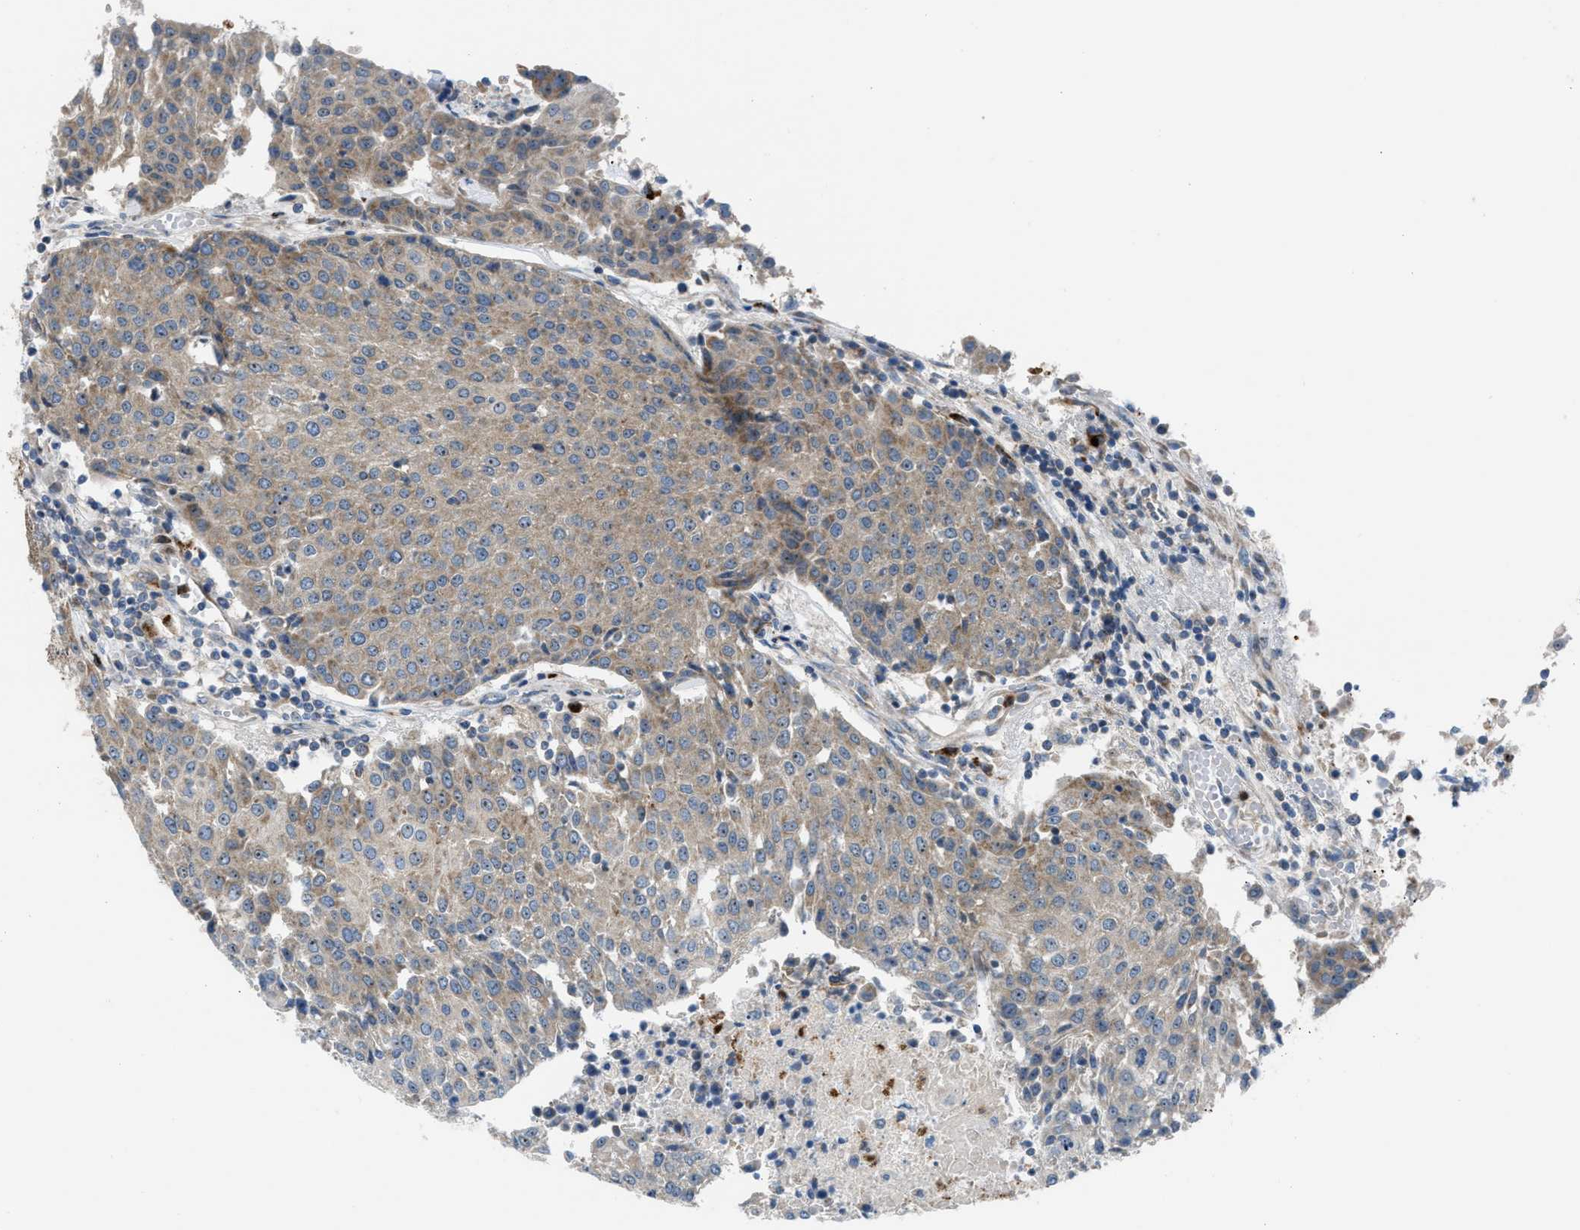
{"staining": {"intensity": "moderate", "quantity": ">75%", "location": "cytoplasmic/membranous,nuclear"}, "tissue": "urothelial cancer", "cell_type": "Tumor cells", "image_type": "cancer", "snomed": [{"axis": "morphology", "description": "Urothelial carcinoma, High grade"}, {"axis": "topography", "description": "Urinary bladder"}], "caption": "Brown immunohistochemical staining in urothelial carcinoma (high-grade) reveals moderate cytoplasmic/membranous and nuclear staining in approximately >75% of tumor cells.", "gene": "TPH1", "patient": {"sex": "female", "age": 85}}